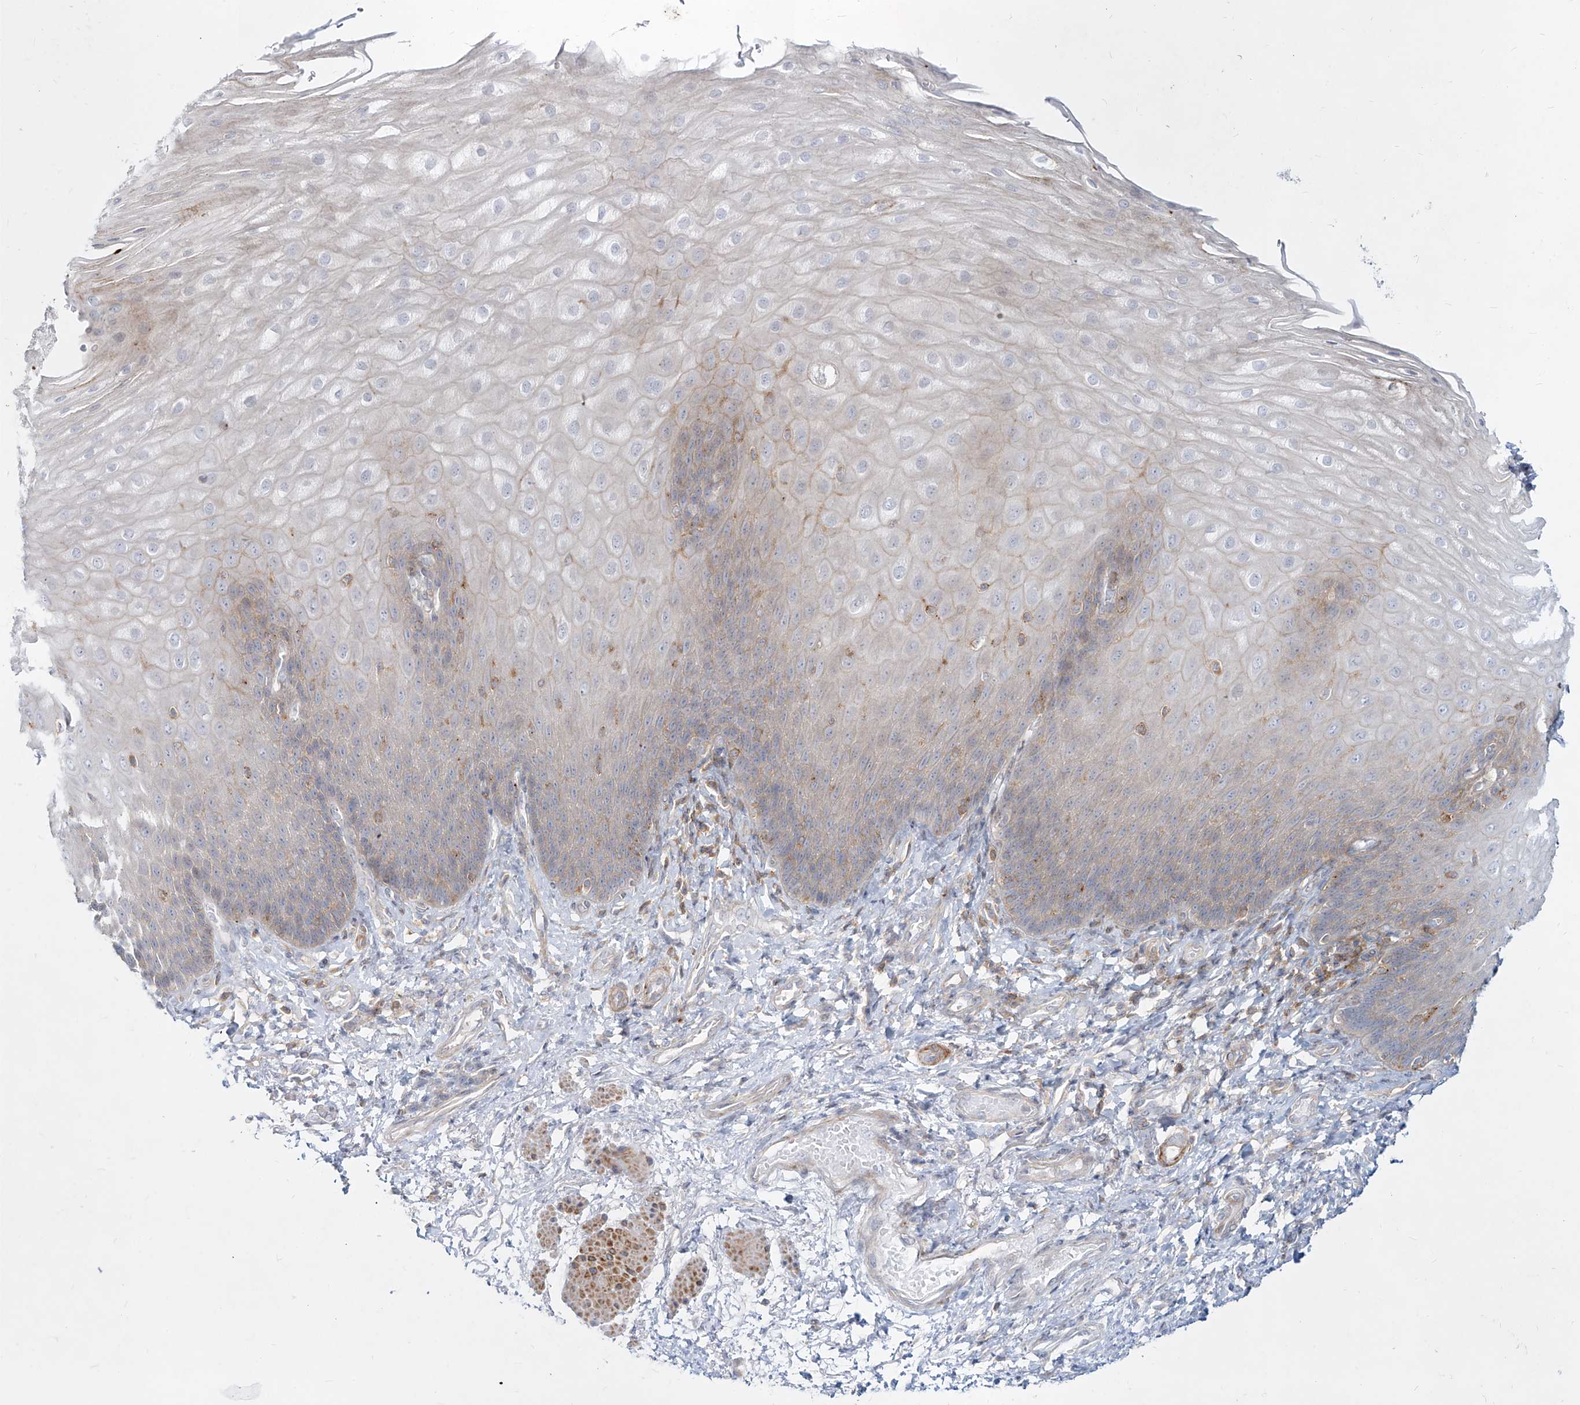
{"staining": {"intensity": "negative", "quantity": "none", "location": "none"}, "tissue": "esophagus", "cell_type": "Squamous epithelial cells", "image_type": "normal", "snomed": [{"axis": "morphology", "description": "Normal tissue, NOS"}, {"axis": "topography", "description": "Esophagus"}], "caption": "Immunohistochemistry (IHC) of unremarkable human esophagus shows no expression in squamous epithelial cells. The staining was performed using DAB (3,3'-diaminobenzidine) to visualize the protein expression in brown, while the nuclei were stained in blue with hematoxylin (Magnification: 20x).", "gene": "SLC2A12", "patient": {"sex": "male", "age": 54}}